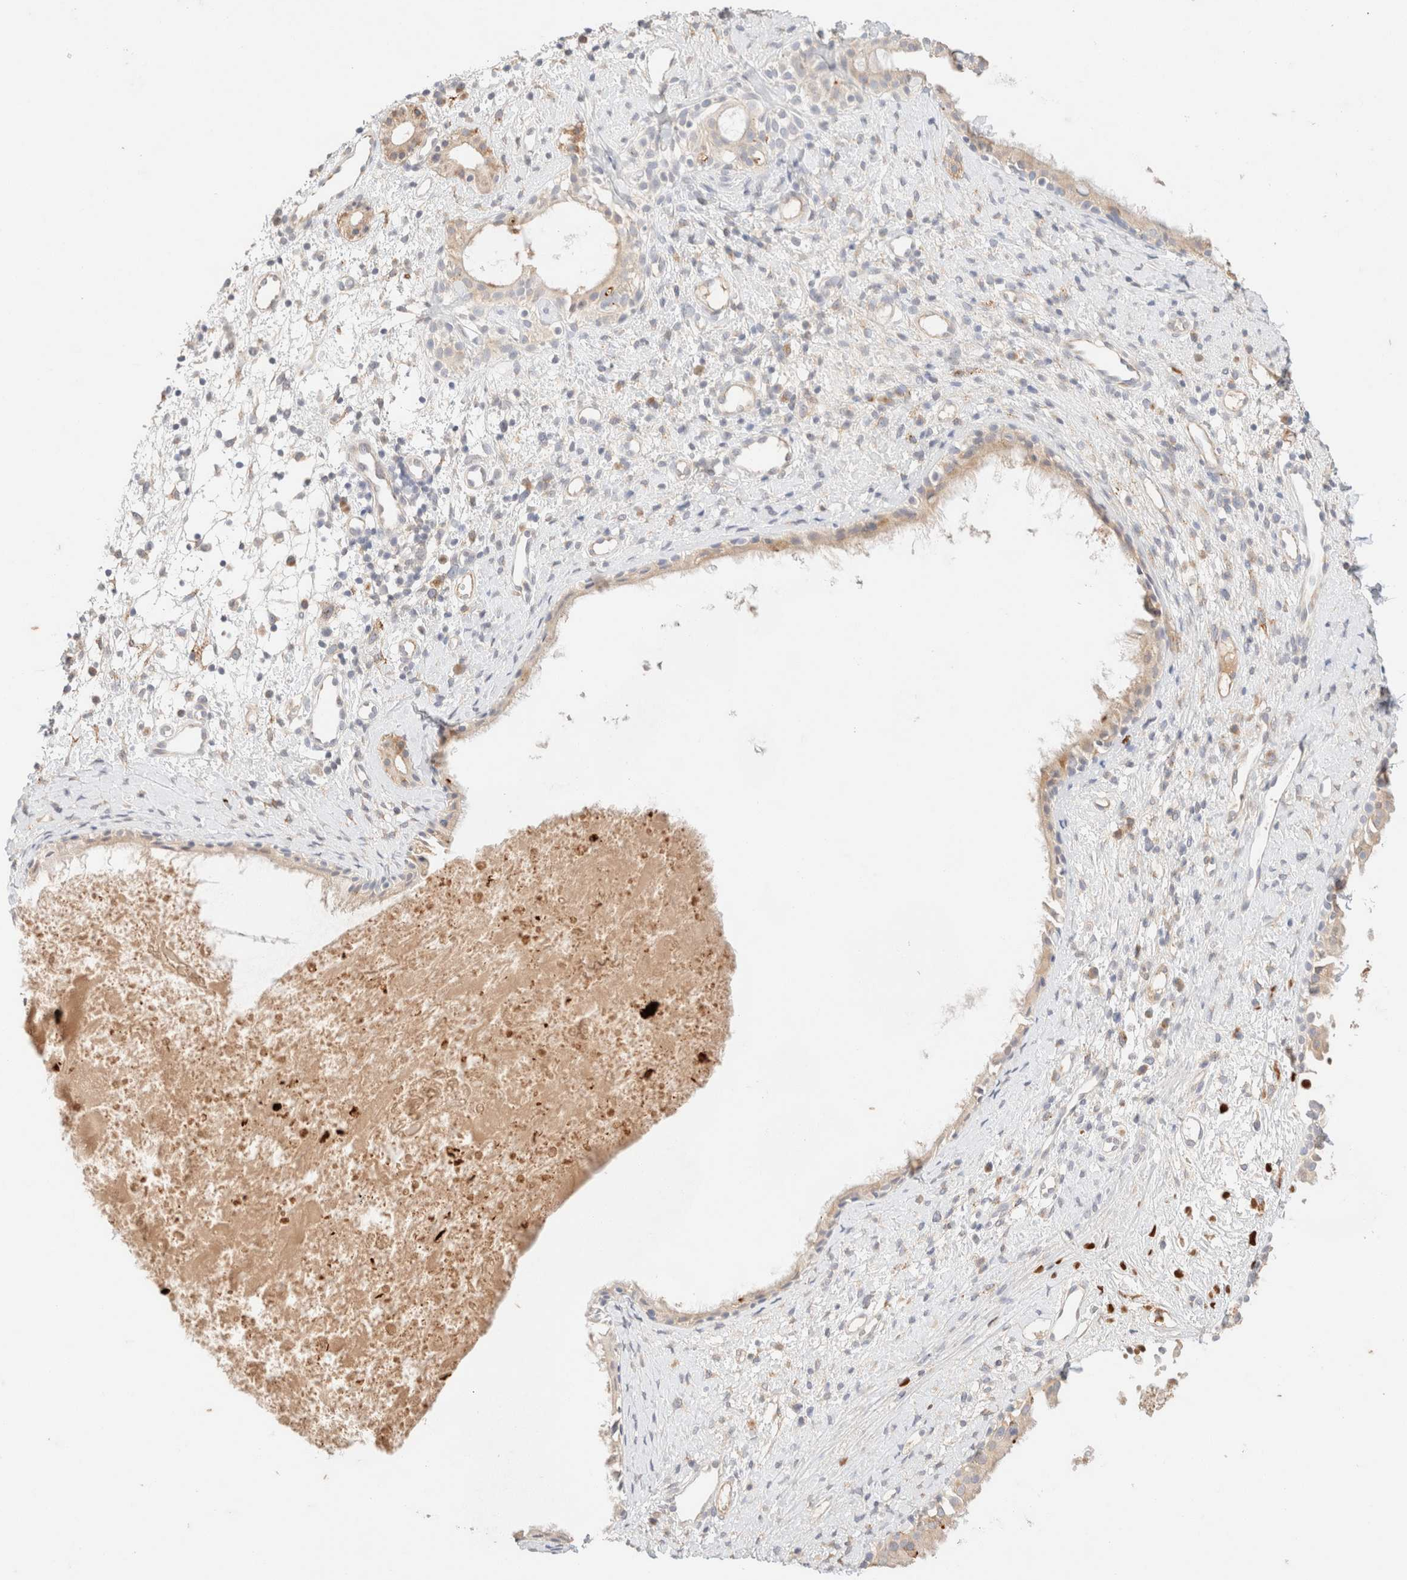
{"staining": {"intensity": "weak", "quantity": ">75%", "location": "cytoplasmic/membranous"}, "tissue": "nasopharynx", "cell_type": "Respiratory epithelial cells", "image_type": "normal", "snomed": [{"axis": "morphology", "description": "Normal tissue, NOS"}, {"axis": "topography", "description": "Nasopharynx"}], "caption": "The immunohistochemical stain highlights weak cytoplasmic/membranous positivity in respiratory epithelial cells of unremarkable nasopharynx.", "gene": "SNTB1", "patient": {"sex": "male", "age": 22}}